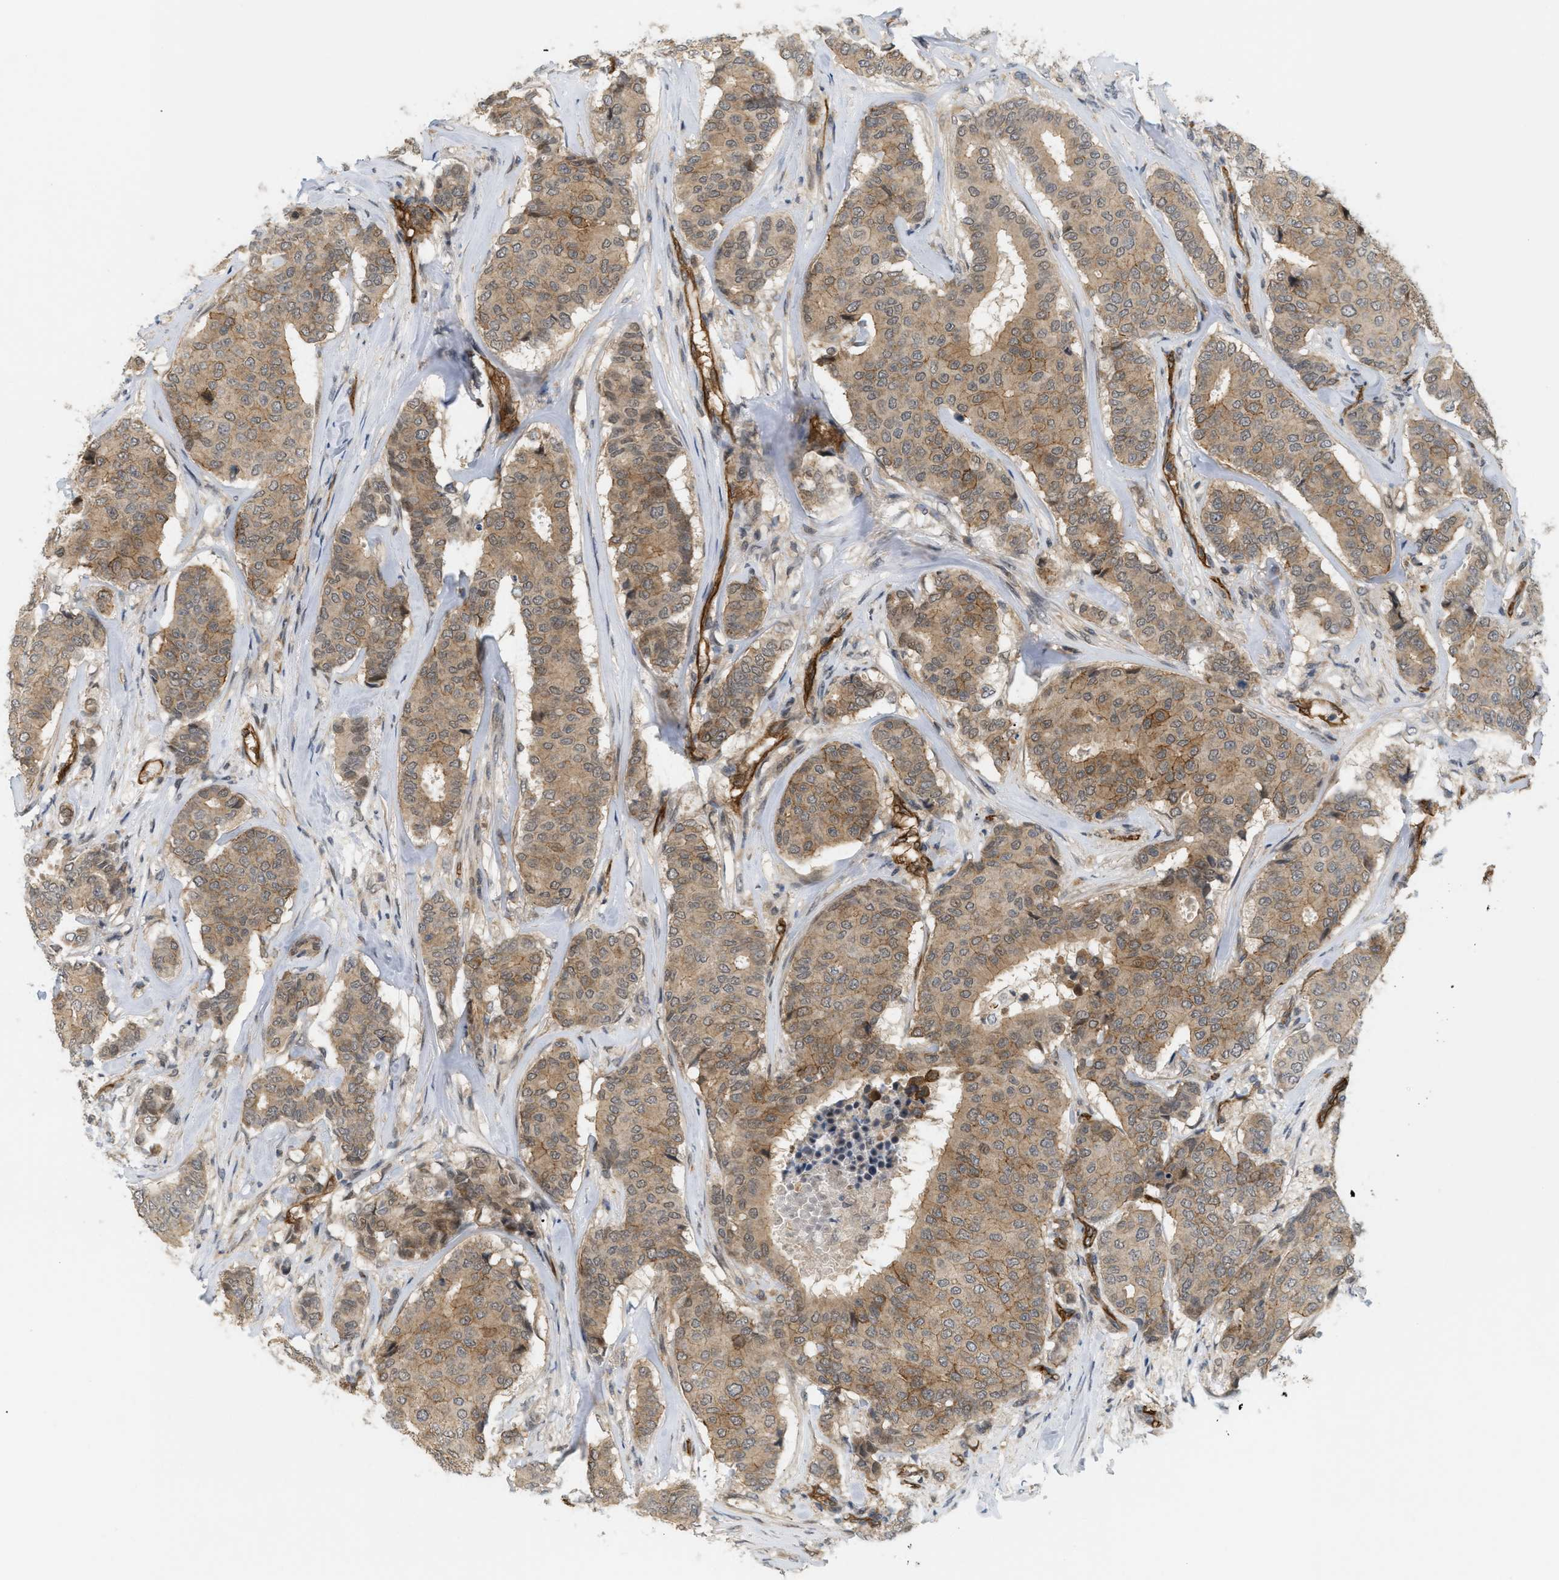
{"staining": {"intensity": "moderate", "quantity": ">75%", "location": "cytoplasmic/membranous"}, "tissue": "breast cancer", "cell_type": "Tumor cells", "image_type": "cancer", "snomed": [{"axis": "morphology", "description": "Duct carcinoma"}, {"axis": "topography", "description": "Breast"}], "caption": "IHC staining of breast infiltrating ductal carcinoma, which reveals medium levels of moderate cytoplasmic/membranous positivity in about >75% of tumor cells indicating moderate cytoplasmic/membranous protein positivity. The staining was performed using DAB (3,3'-diaminobenzidine) (brown) for protein detection and nuclei were counterstained in hematoxylin (blue).", "gene": "PALMD", "patient": {"sex": "female", "age": 75}}